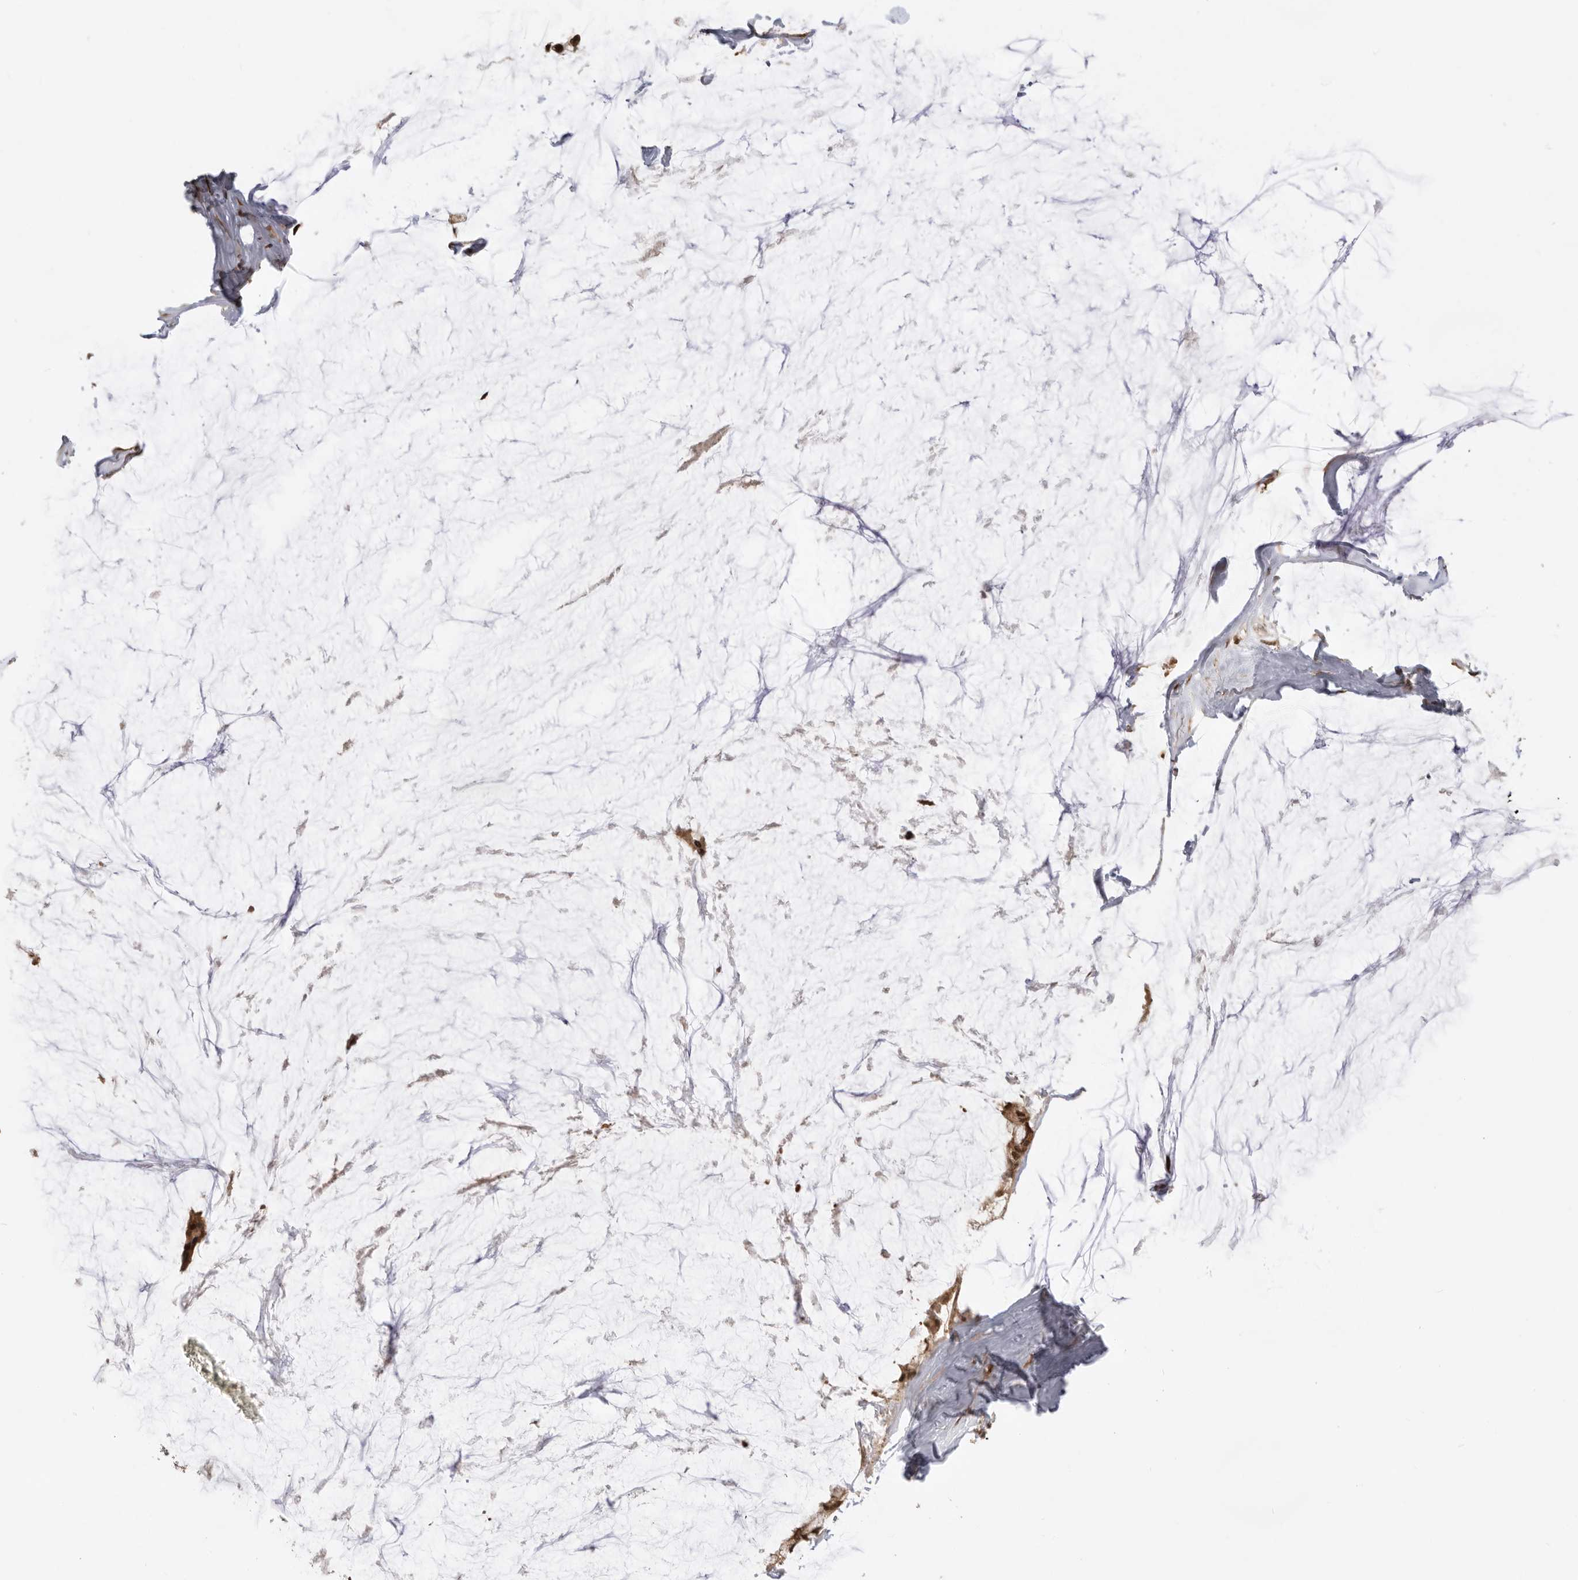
{"staining": {"intensity": "moderate", "quantity": ">75%", "location": "cytoplasmic/membranous,nuclear"}, "tissue": "ovarian cancer", "cell_type": "Tumor cells", "image_type": "cancer", "snomed": [{"axis": "morphology", "description": "Cystadenocarcinoma, mucinous, NOS"}, {"axis": "topography", "description": "Ovary"}], "caption": "Ovarian cancer stained with a protein marker reveals moderate staining in tumor cells.", "gene": "ADPRS", "patient": {"sex": "female", "age": 39}}